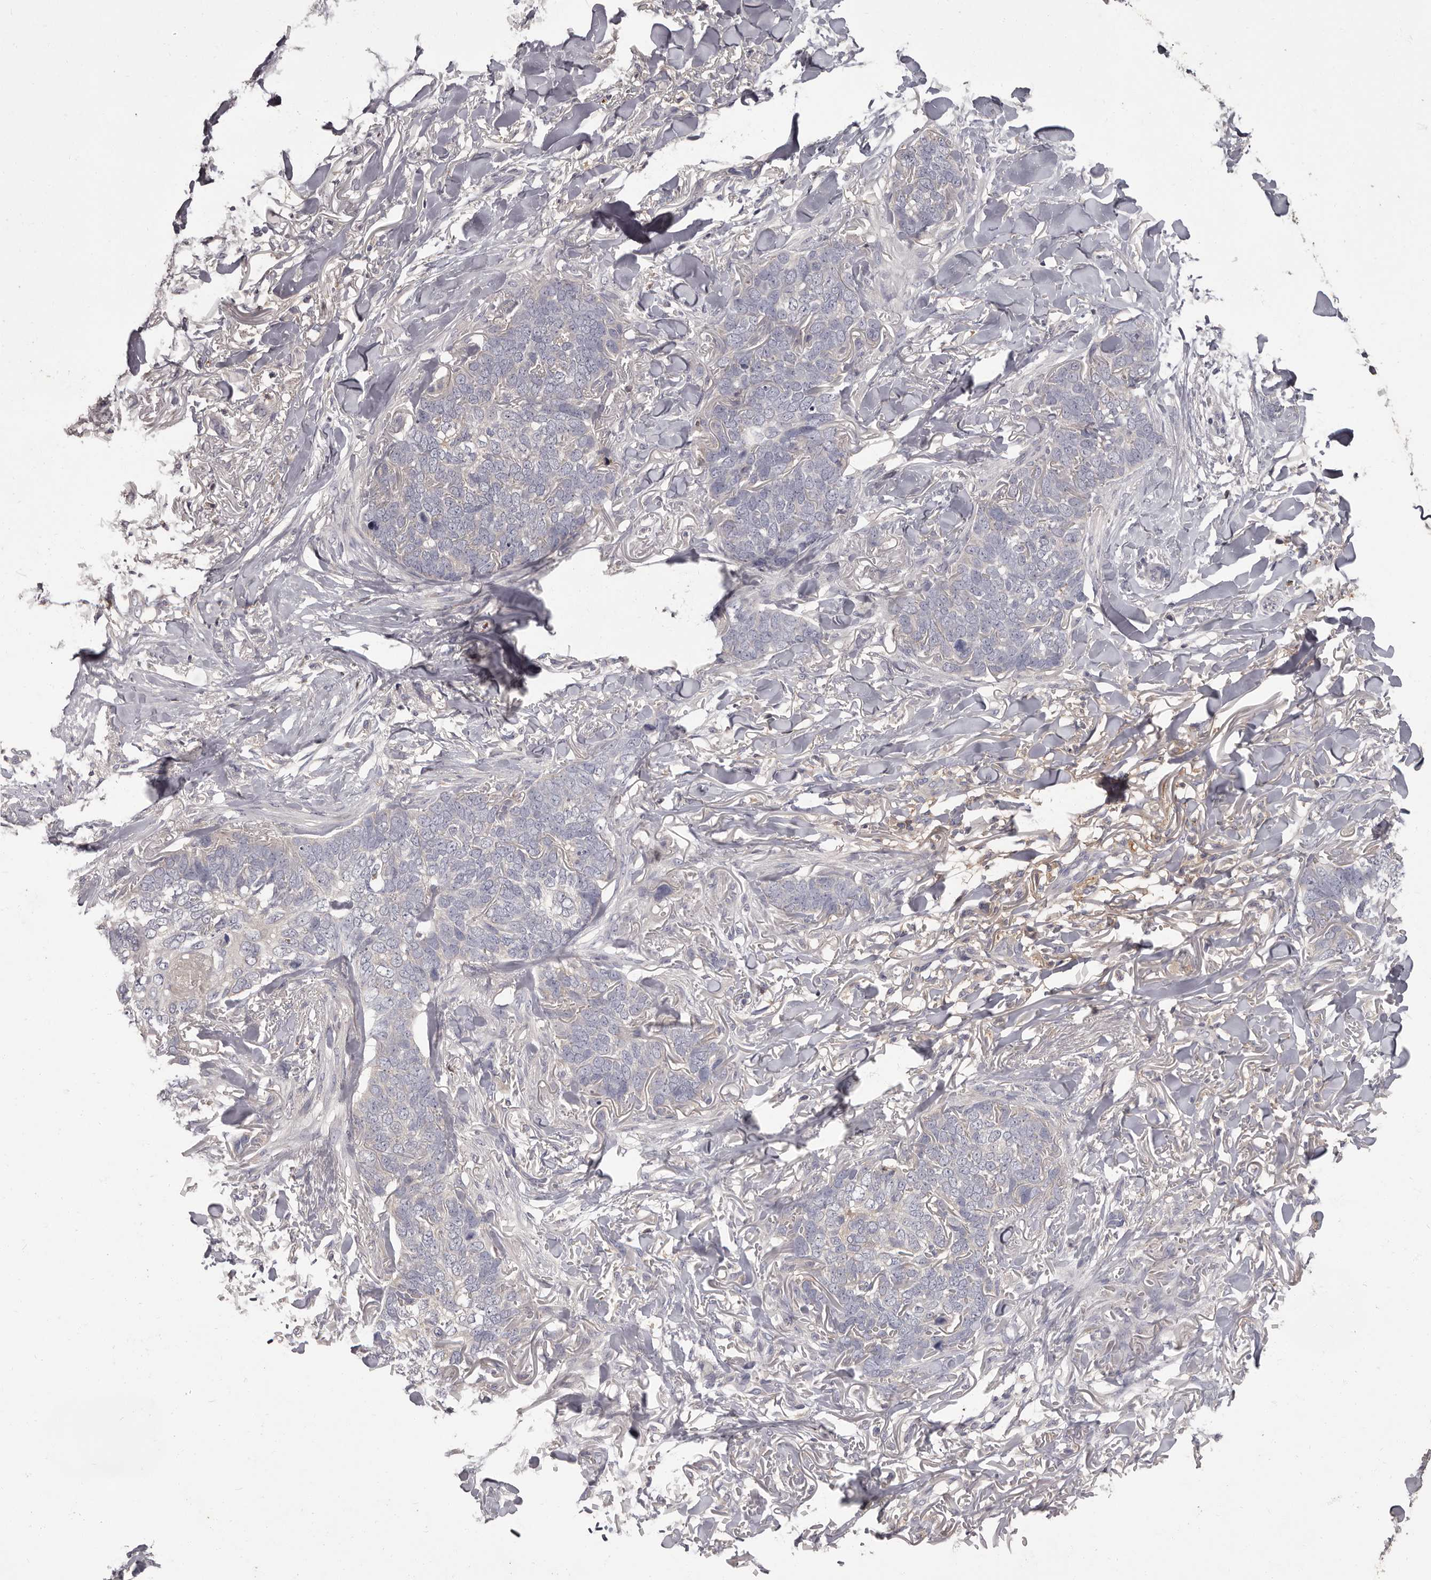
{"staining": {"intensity": "negative", "quantity": "none", "location": "none"}, "tissue": "skin cancer", "cell_type": "Tumor cells", "image_type": "cancer", "snomed": [{"axis": "morphology", "description": "Normal tissue, NOS"}, {"axis": "morphology", "description": "Basal cell carcinoma"}, {"axis": "topography", "description": "Skin"}], "caption": "Image shows no protein staining in tumor cells of skin basal cell carcinoma tissue.", "gene": "APEH", "patient": {"sex": "male", "age": 77}}